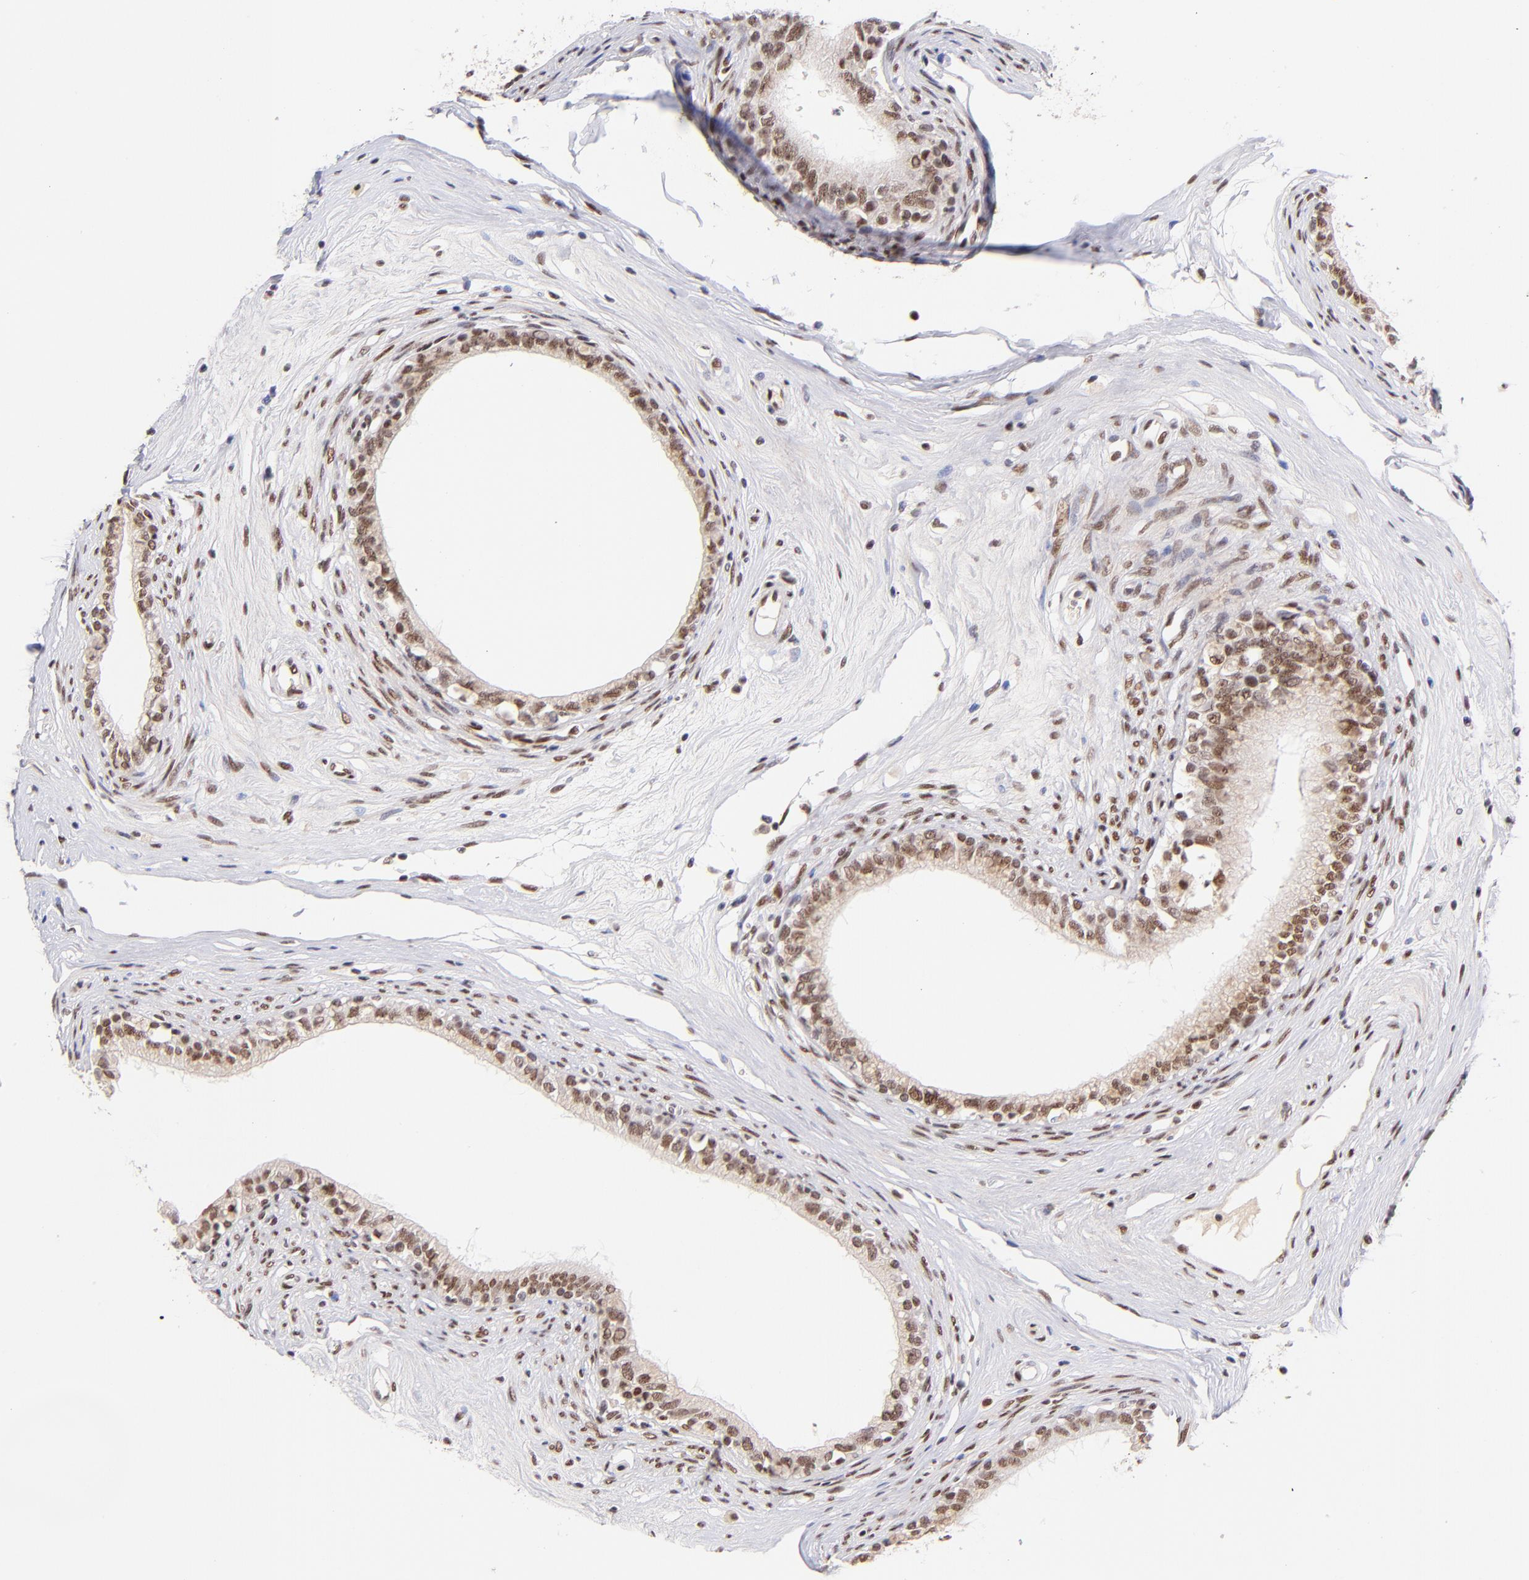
{"staining": {"intensity": "moderate", "quantity": ">75%", "location": "nuclear"}, "tissue": "epididymis", "cell_type": "Glandular cells", "image_type": "normal", "snomed": [{"axis": "morphology", "description": "Normal tissue, NOS"}, {"axis": "morphology", "description": "Inflammation, NOS"}, {"axis": "topography", "description": "Epididymis"}], "caption": "A photomicrograph showing moderate nuclear positivity in approximately >75% of glandular cells in unremarkable epididymis, as visualized by brown immunohistochemical staining.", "gene": "MIDEAS", "patient": {"sex": "male", "age": 84}}